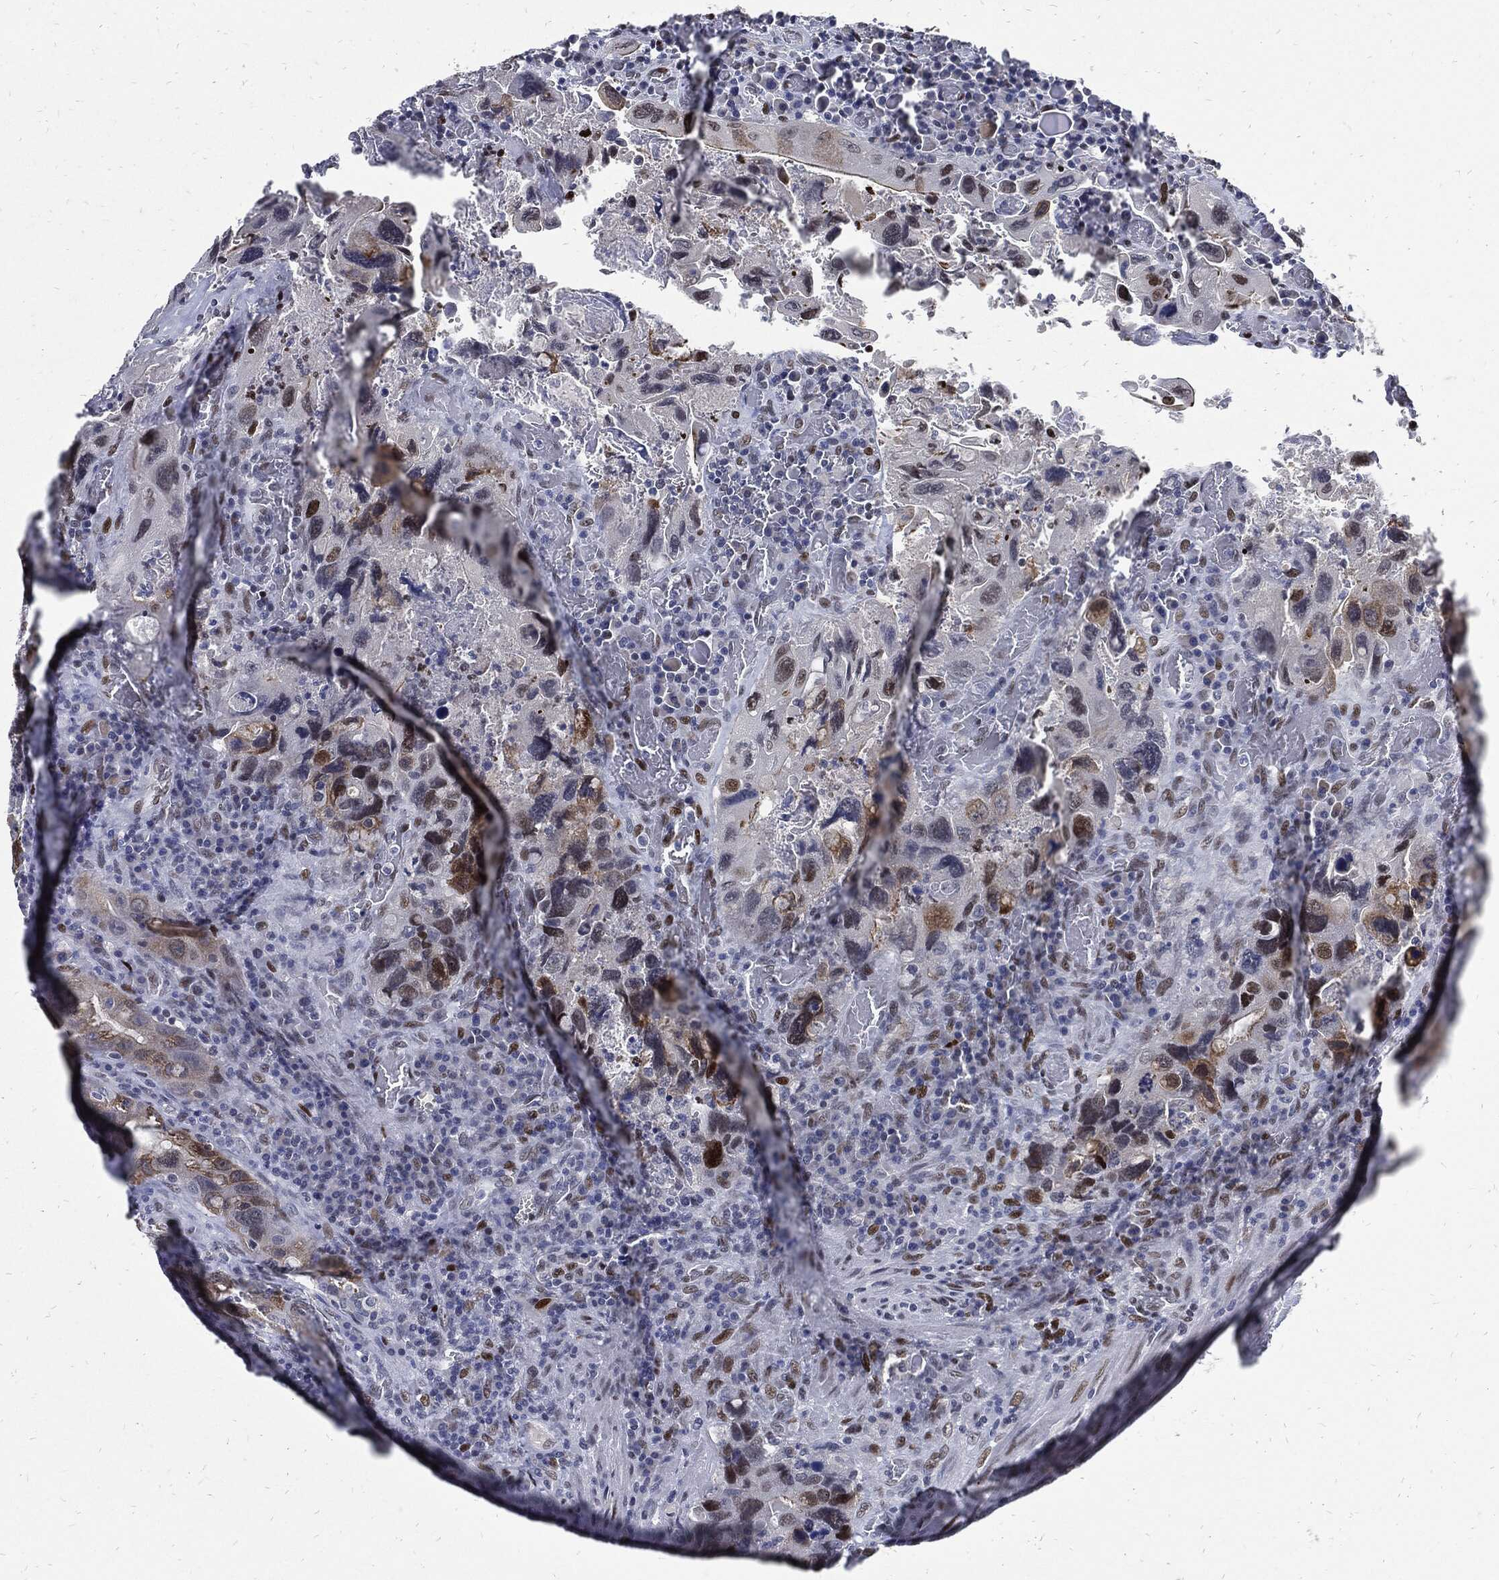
{"staining": {"intensity": "strong", "quantity": "<25%", "location": "nuclear"}, "tissue": "colorectal cancer", "cell_type": "Tumor cells", "image_type": "cancer", "snomed": [{"axis": "morphology", "description": "Adenocarcinoma, NOS"}, {"axis": "topography", "description": "Rectum"}], "caption": "This is a photomicrograph of immunohistochemistry (IHC) staining of adenocarcinoma (colorectal), which shows strong staining in the nuclear of tumor cells.", "gene": "JUN", "patient": {"sex": "male", "age": 62}}